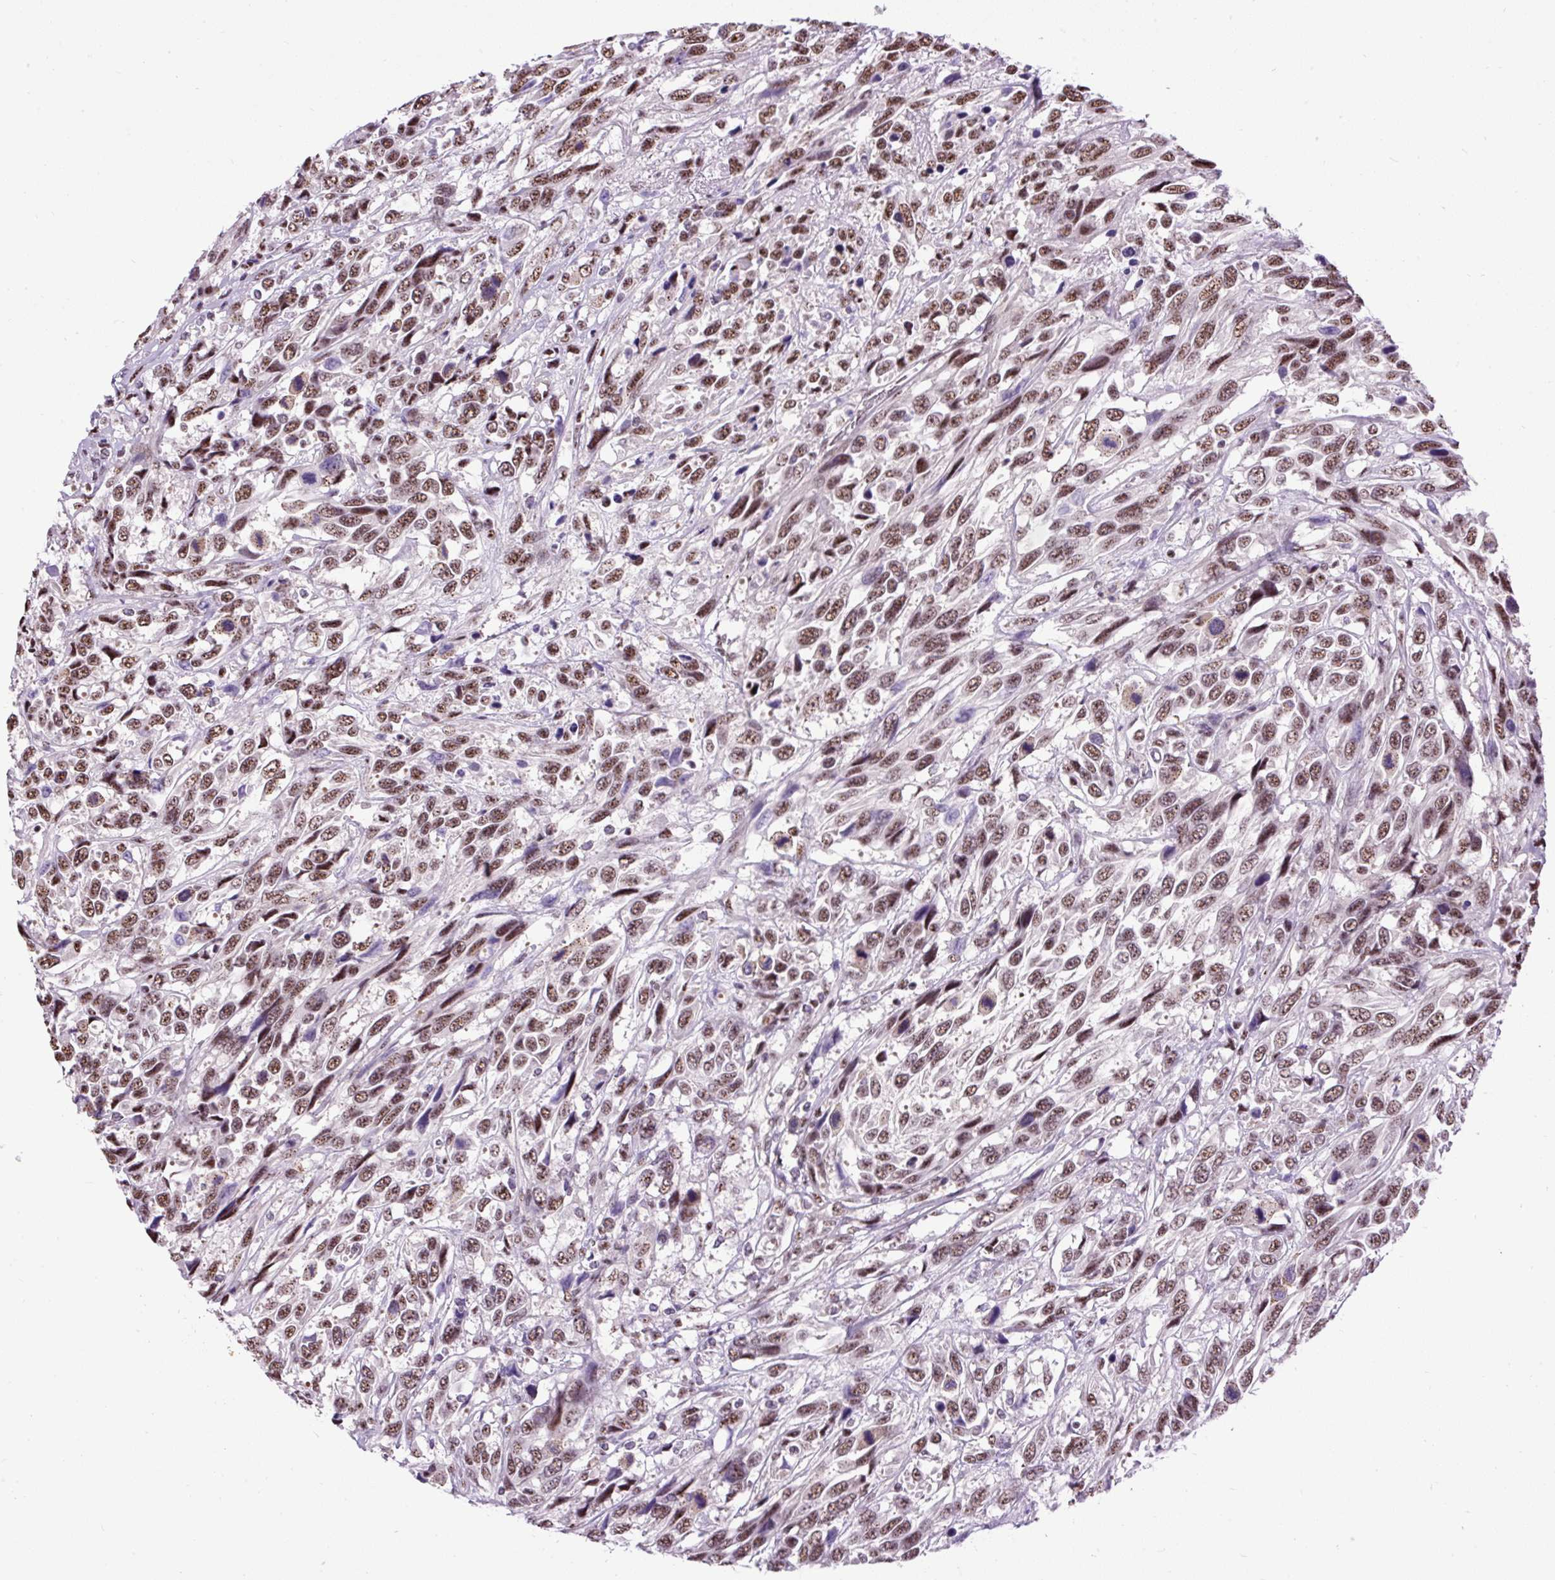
{"staining": {"intensity": "moderate", "quantity": ">75%", "location": "nuclear"}, "tissue": "urothelial cancer", "cell_type": "Tumor cells", "image_type": "cancer", "snomed": [{"axis": "morphology", "description": "Urothelial carcinoma, High grade"}, {"axis": "topography", "description": "Urinary bladder"}], "caption": "High-grade urothelial carcinoma tissue exhibits moderate nuclear expression in approximately >75% of tumor cells, visualized by immunohistochemistry.", "gene": "SMC5", "patient": {"sex": "female", "age": 70}}